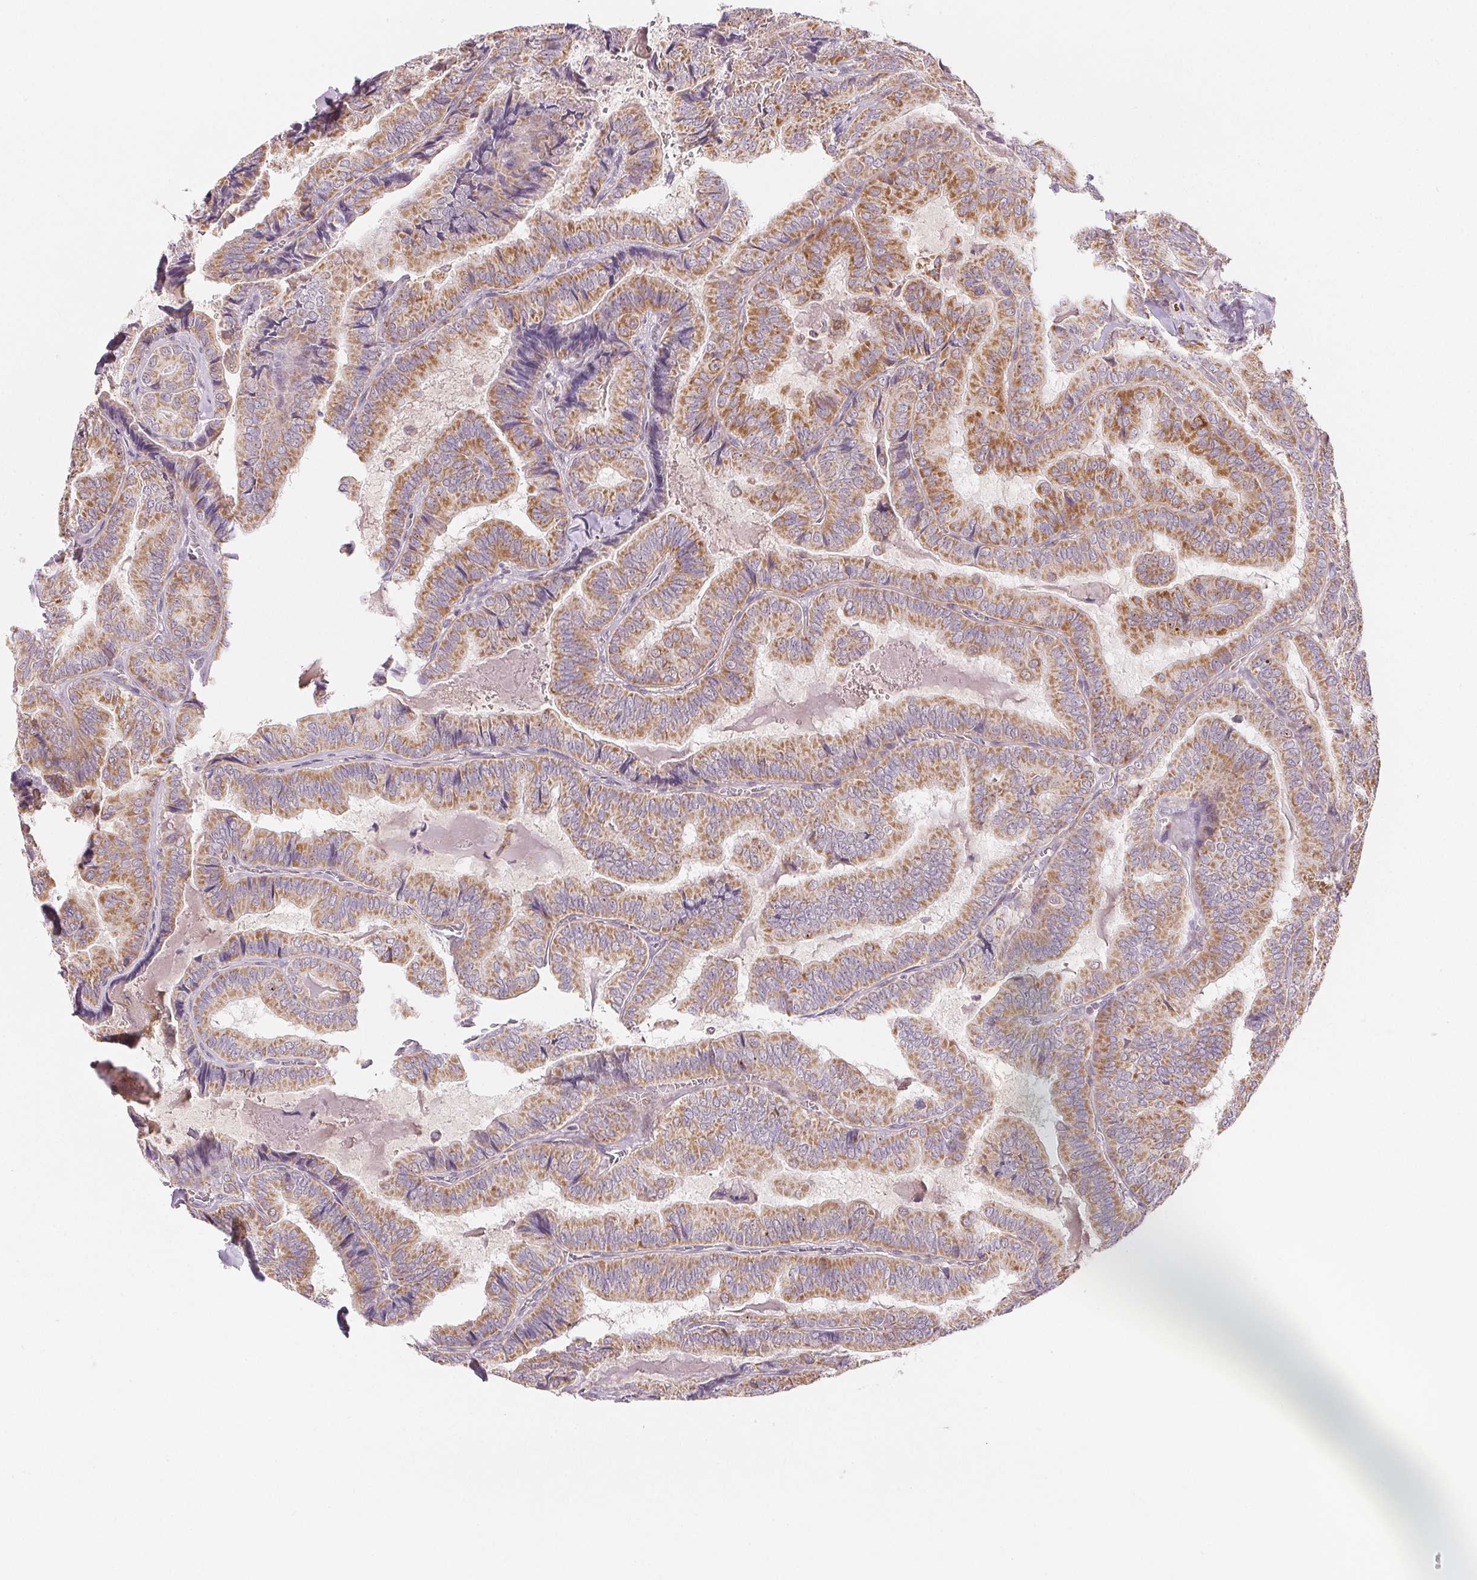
{"staining": {"intensity": "moderate", "quantity": ">75%", "location": "cytoplasmic/membranous"}, "tissue": "thyroid cancer", "cell_type": "Tumor cells", "image_type": "cancer", "snomed": [{"axis": "morphology", "description": "Papillary adenocarcinoma, NOS"}, {"axis": "topography", "description": "Thyroid gland"}], "caption": "Protein staining of thyroid cancer (papillary adenocarcinoma) tissue reveals moderate cytoplasmic/membranous positivity in about >75% of tumor cells. Using DAB (brown) and hematoxylin (blue) stains, captured at high magnification using brightfield microscopy.", "gene": "HINT2", "patient": {"sex": "female", "age": 75}}